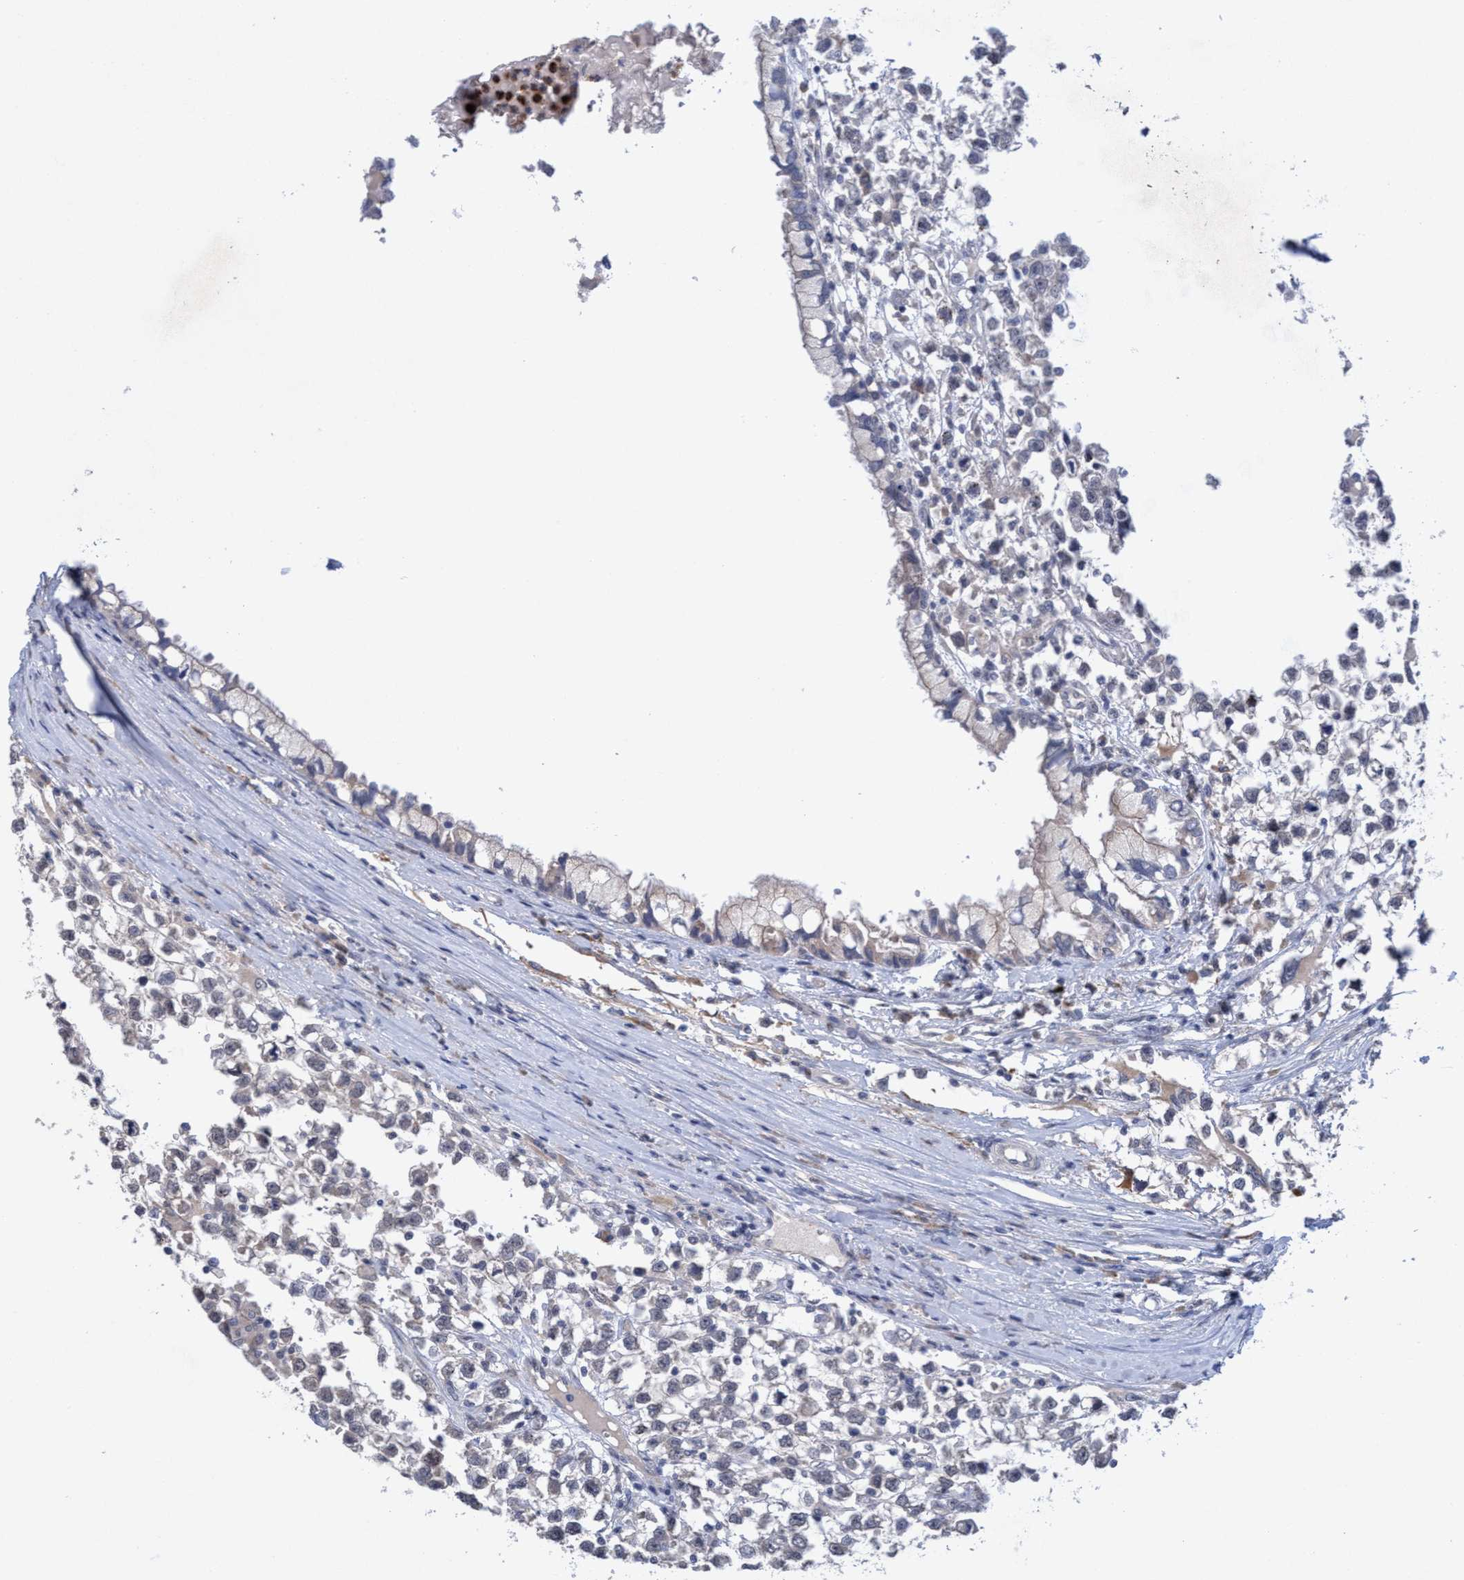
{"staining": {"intensity": "negative", "quantity": "none", "location": "none"}, "tissue": "testis cancer", "cell_type": "Tumor cells", "image_type": "cancer", "snomed": [{"axis": "morphology", "description": "Seminoma, NOS"}, {"axis": "morphology", "description": "Carcinoma, Embryonal, NOS"}, {"axis": "topography", "description": "Testis"}], "caption": "Immunohistochemistry of testis cancer (embryonal carcinoma) displays no positivity in tumor cells.", "gene": "SEMA4D", "patient": {"sex": "male", "age": 51}}